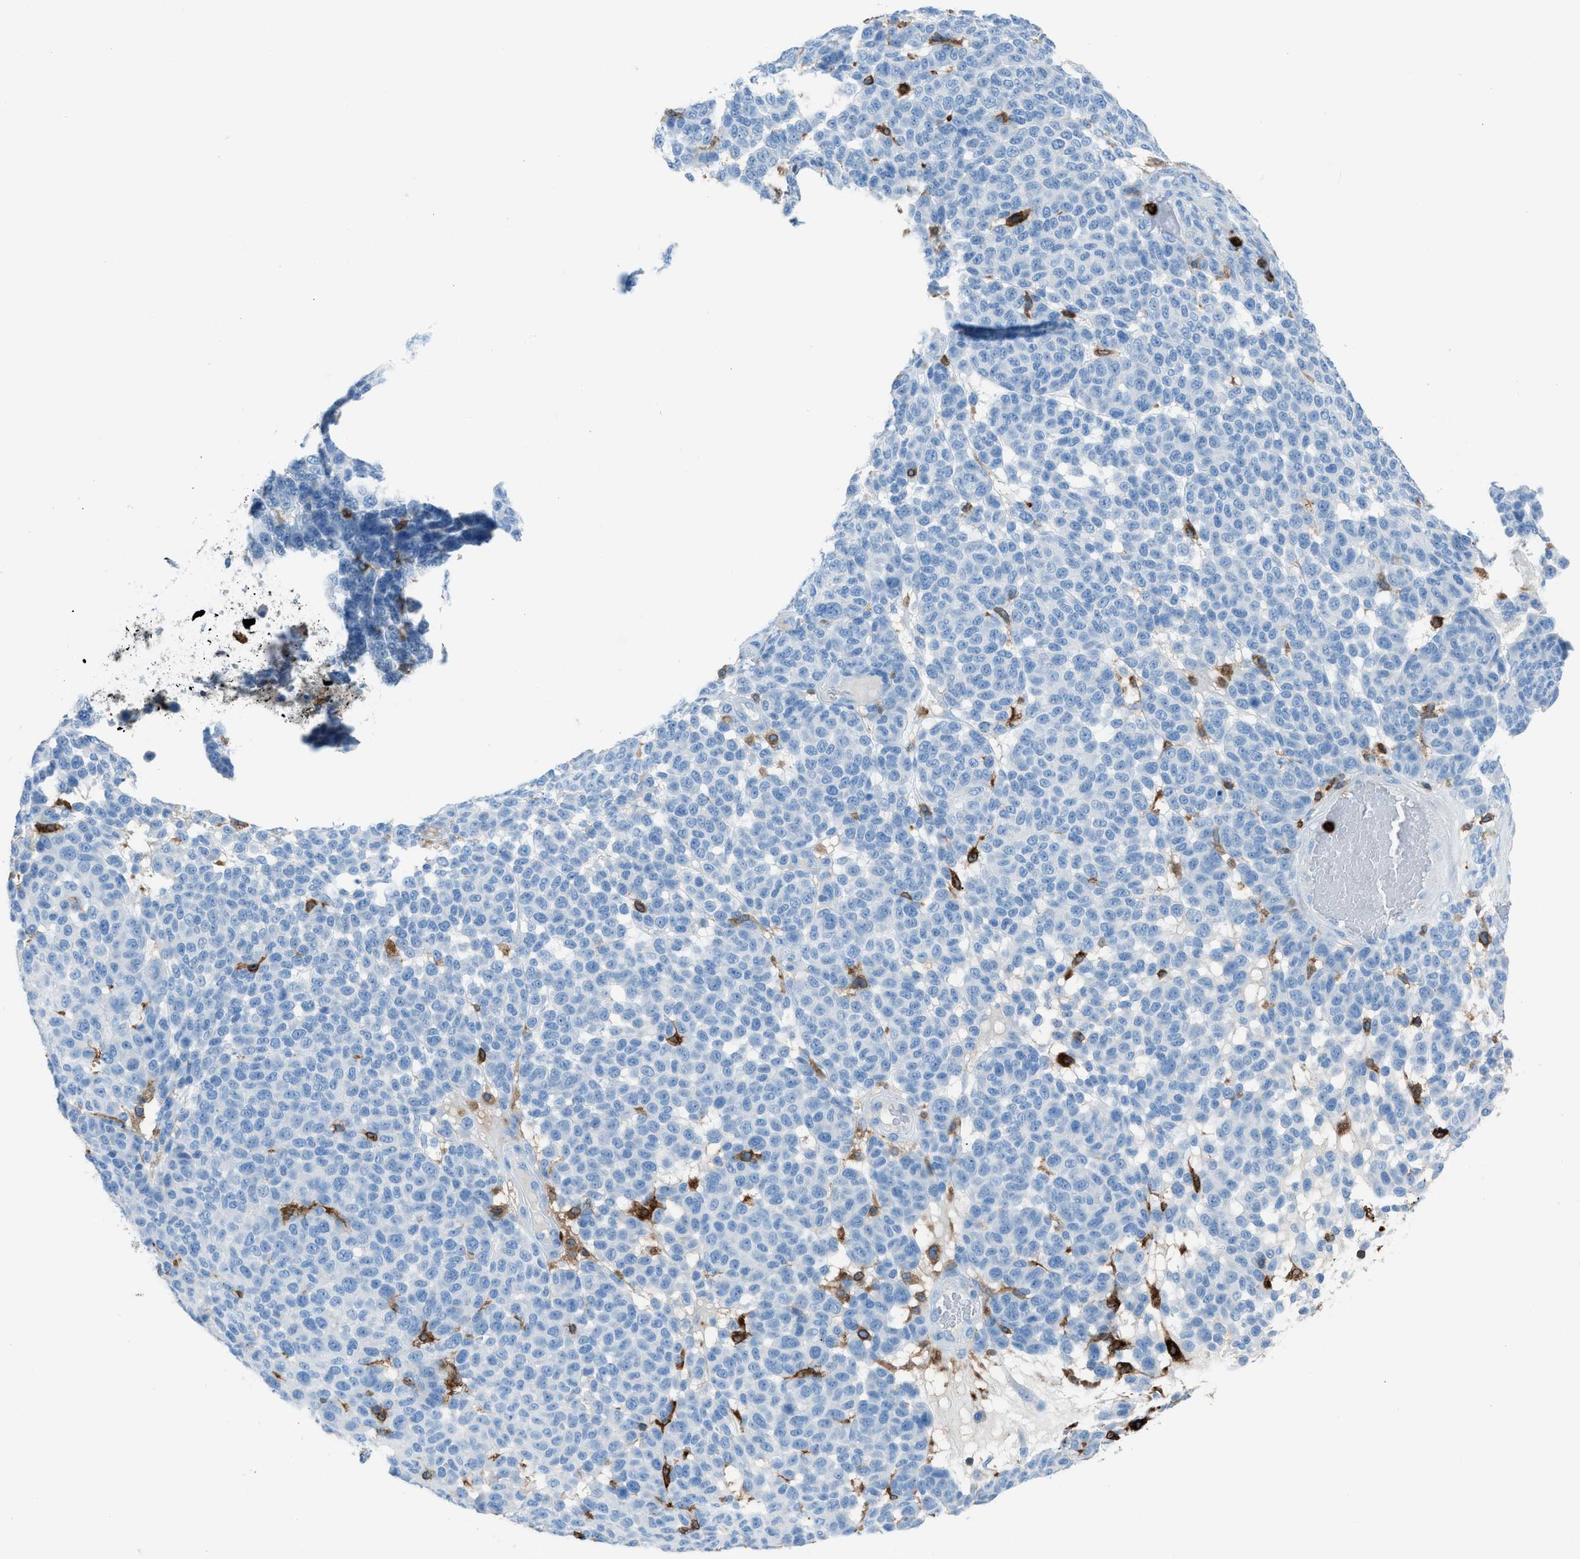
{"staining": {"intensity": "negative", "quantity": "none", "location": "none"}, "tissue": "melanoma", "cell_type": "Tumor cells", "image_type": "cancer", "snomed": [{"axis": "morphology", "description": "Malignant melanoma, NOS"}, {"axis": "topography", "description": "Skin"}], "caption": "High magnification brightfield microscopy of malignant melanoma stained with DAB (brown) and counterstained with hematoxylin (blue): tumor cells show no significant positivity.", "gene": "ITGB2", "patient": {"sex": "male", "age": 59}}